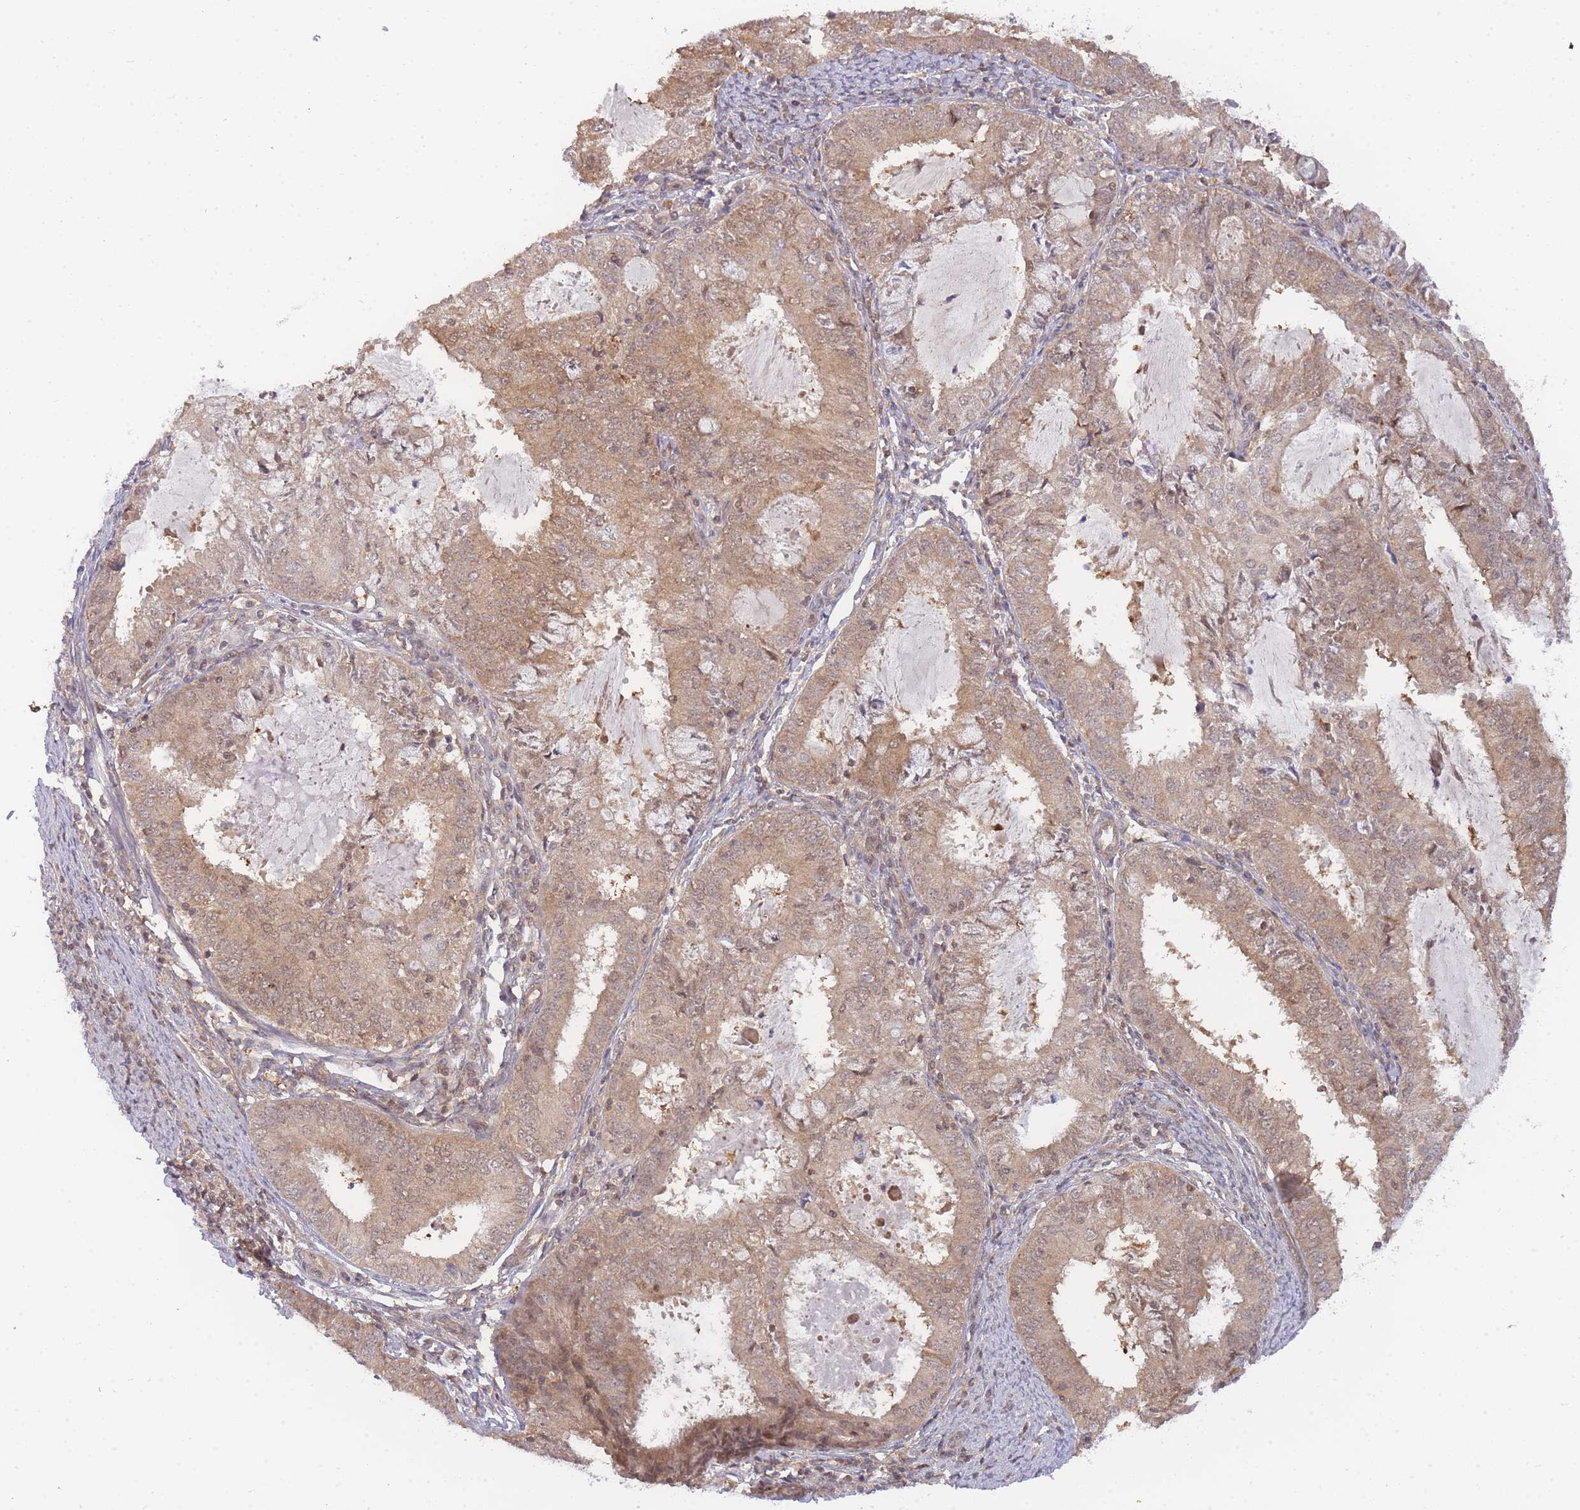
{"staining": {"intensity": "moderate", "quantity": ">75%", "location": "cytoplasmic/membranous,nuclear"}, "tissue": "endometrial cancer", "cell_type": "Tumor cells", "image_type": "cancer", "snomed": [{"axis": "morphology", "description": "Adenocarcinoma, NOS"}, {"axis": "topography", "description": "Endometrium"}], "caption": "Endometrial cancer (adenocarcinoma) was stained to show a protein in brown. There is medium levels of moderate cytoplasmic/membranous and nuclear expression in about >75% of tumor cells. The staining was performed using DAB (3,3'-diaminobenzidine) to visualize the protein expression in brown, while the nuclei were stained in blue with hematoxylin (Magnification: 20x).", "gene": "KIAA1191", "patient": {"sex": "female", "age": 57}}